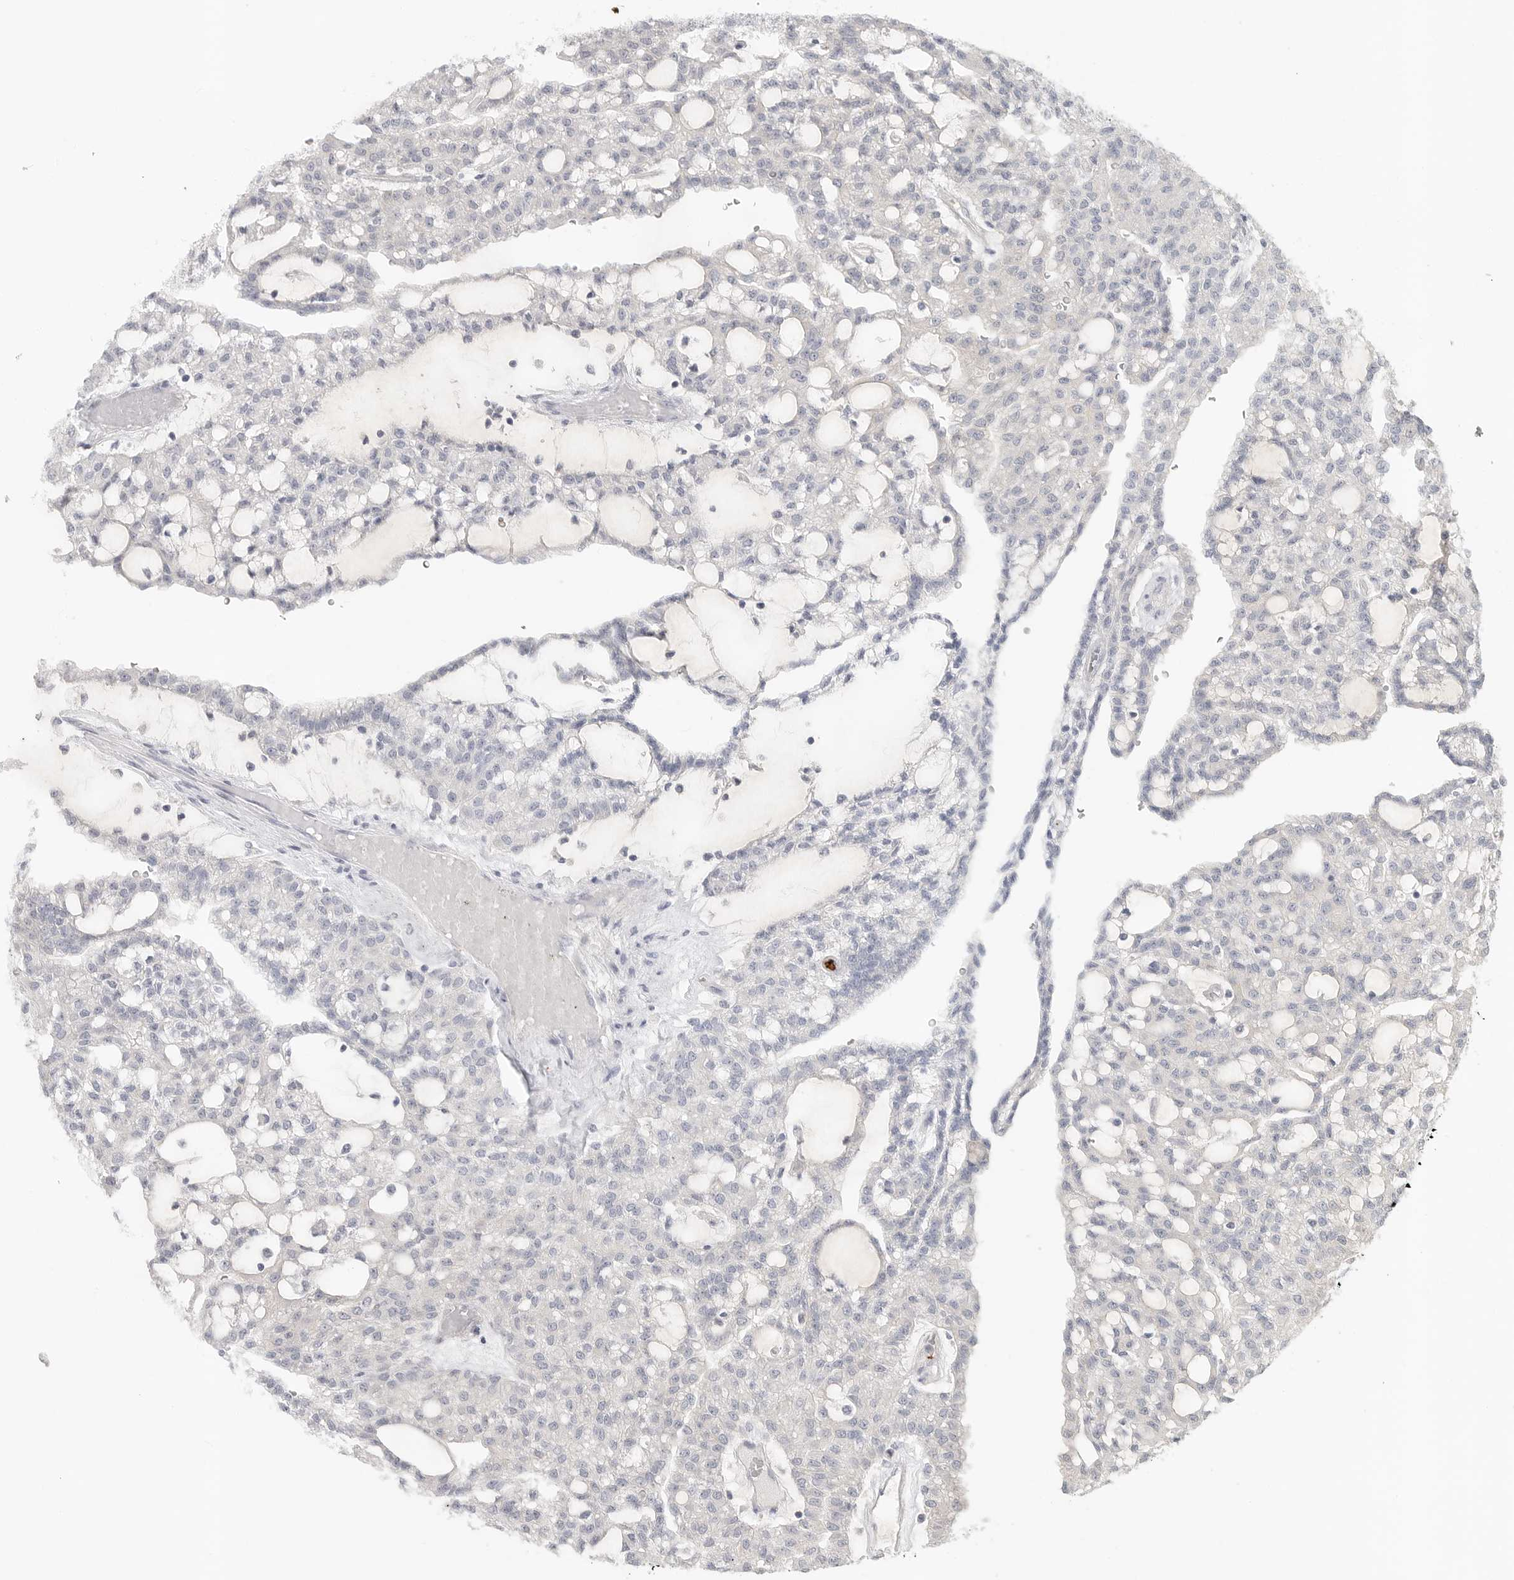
{"staining": {"intensity": "negative", "quantity": "none", "location": "none"}, "tissue": "renal cancer", "cell_type": "Tumor cells", "image_type": "cancer", "snomed": [{"axis": "morphology", "description": "Adenocarcinoma, NOS"}, {"axis": "topography", "description": "Kidney"}], "caption": "High power microscopy histopathology image of an IHC micrograph of adenocarcinoma (renal), revealing no significant expression in tumor cells.", "gene": "HDAC6", "patient": {"sex": "male", "age": 63}}